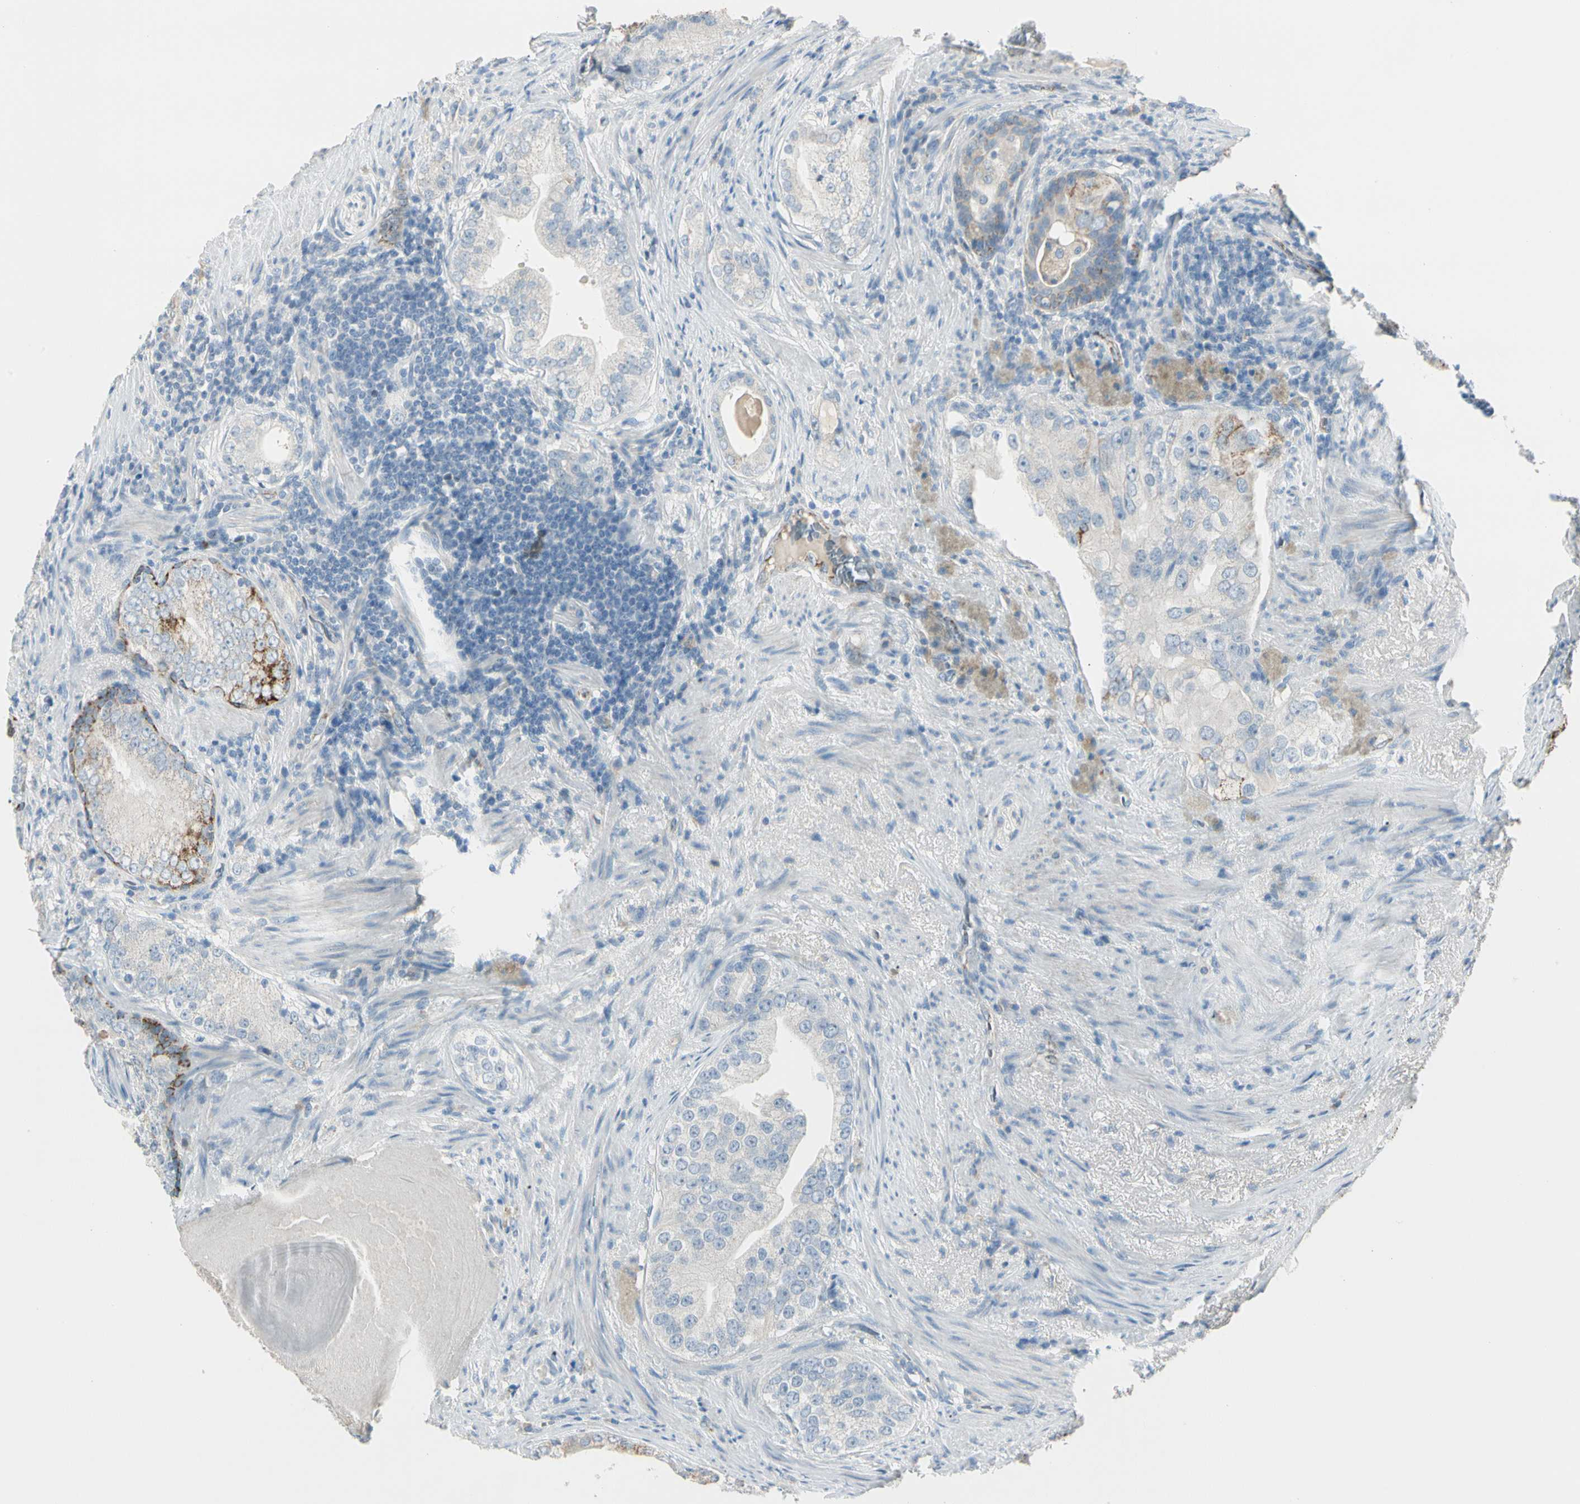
{"staining": {"intensity": "strong", "quantity": "<25%", "location": "cytoplasmic/membranous"}, "tissue": "prostate cancer", "cell_type": "Tumor cells", "image_type": "cancer", "snomed": [{"axis": "morphology", "description": "Adenocarcinoma, High grade"}, {"axis": "topography", "description": "Prostate"}], "caption": "Prostate adenocarcinoma (high-grade) stained for a protein (brown) exhibits strong cytoplasmic/membranous positive staining in approximately <25% of tumor cells.", "gene": "SLC6A15", "patient": {"sex": "male", "age": 66}}